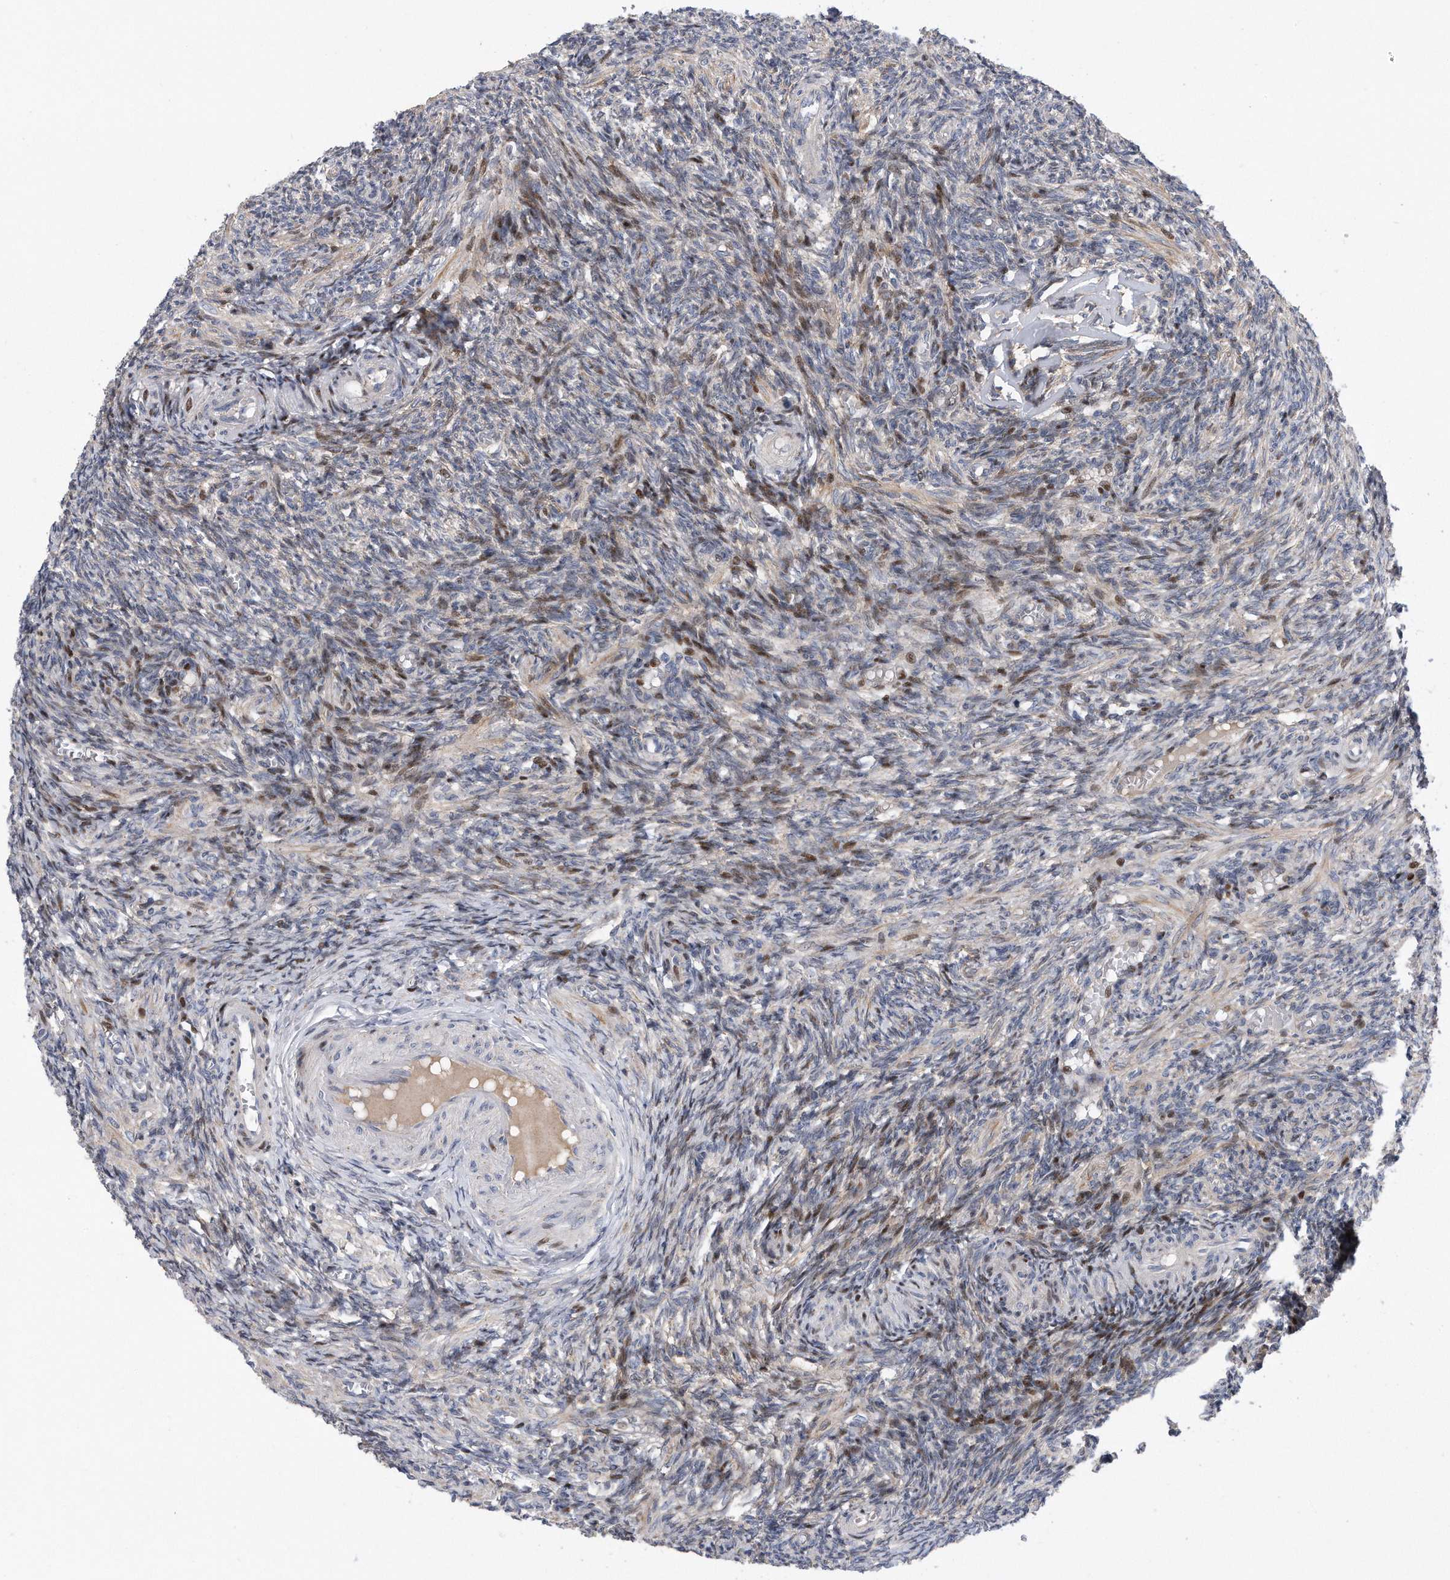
{"staining": {"intensity": "weak", "quantity": "<25%", "location": "nuclear"}, "tissue": "ovary", "cell_type": "Ovarian stroma cells", "image_type": "normal", "snomed": [{"axis": "morphology", "description": "Normal tissue, NOS"}, {"axis": "topography", "description": "Ovary"}], "caption": "This is an IHC image of unremarkable human ovary. There is no expression in ovarian stroma cells.", "gene": "CDH12", "patient": {"sex": "female", "age": 27}}